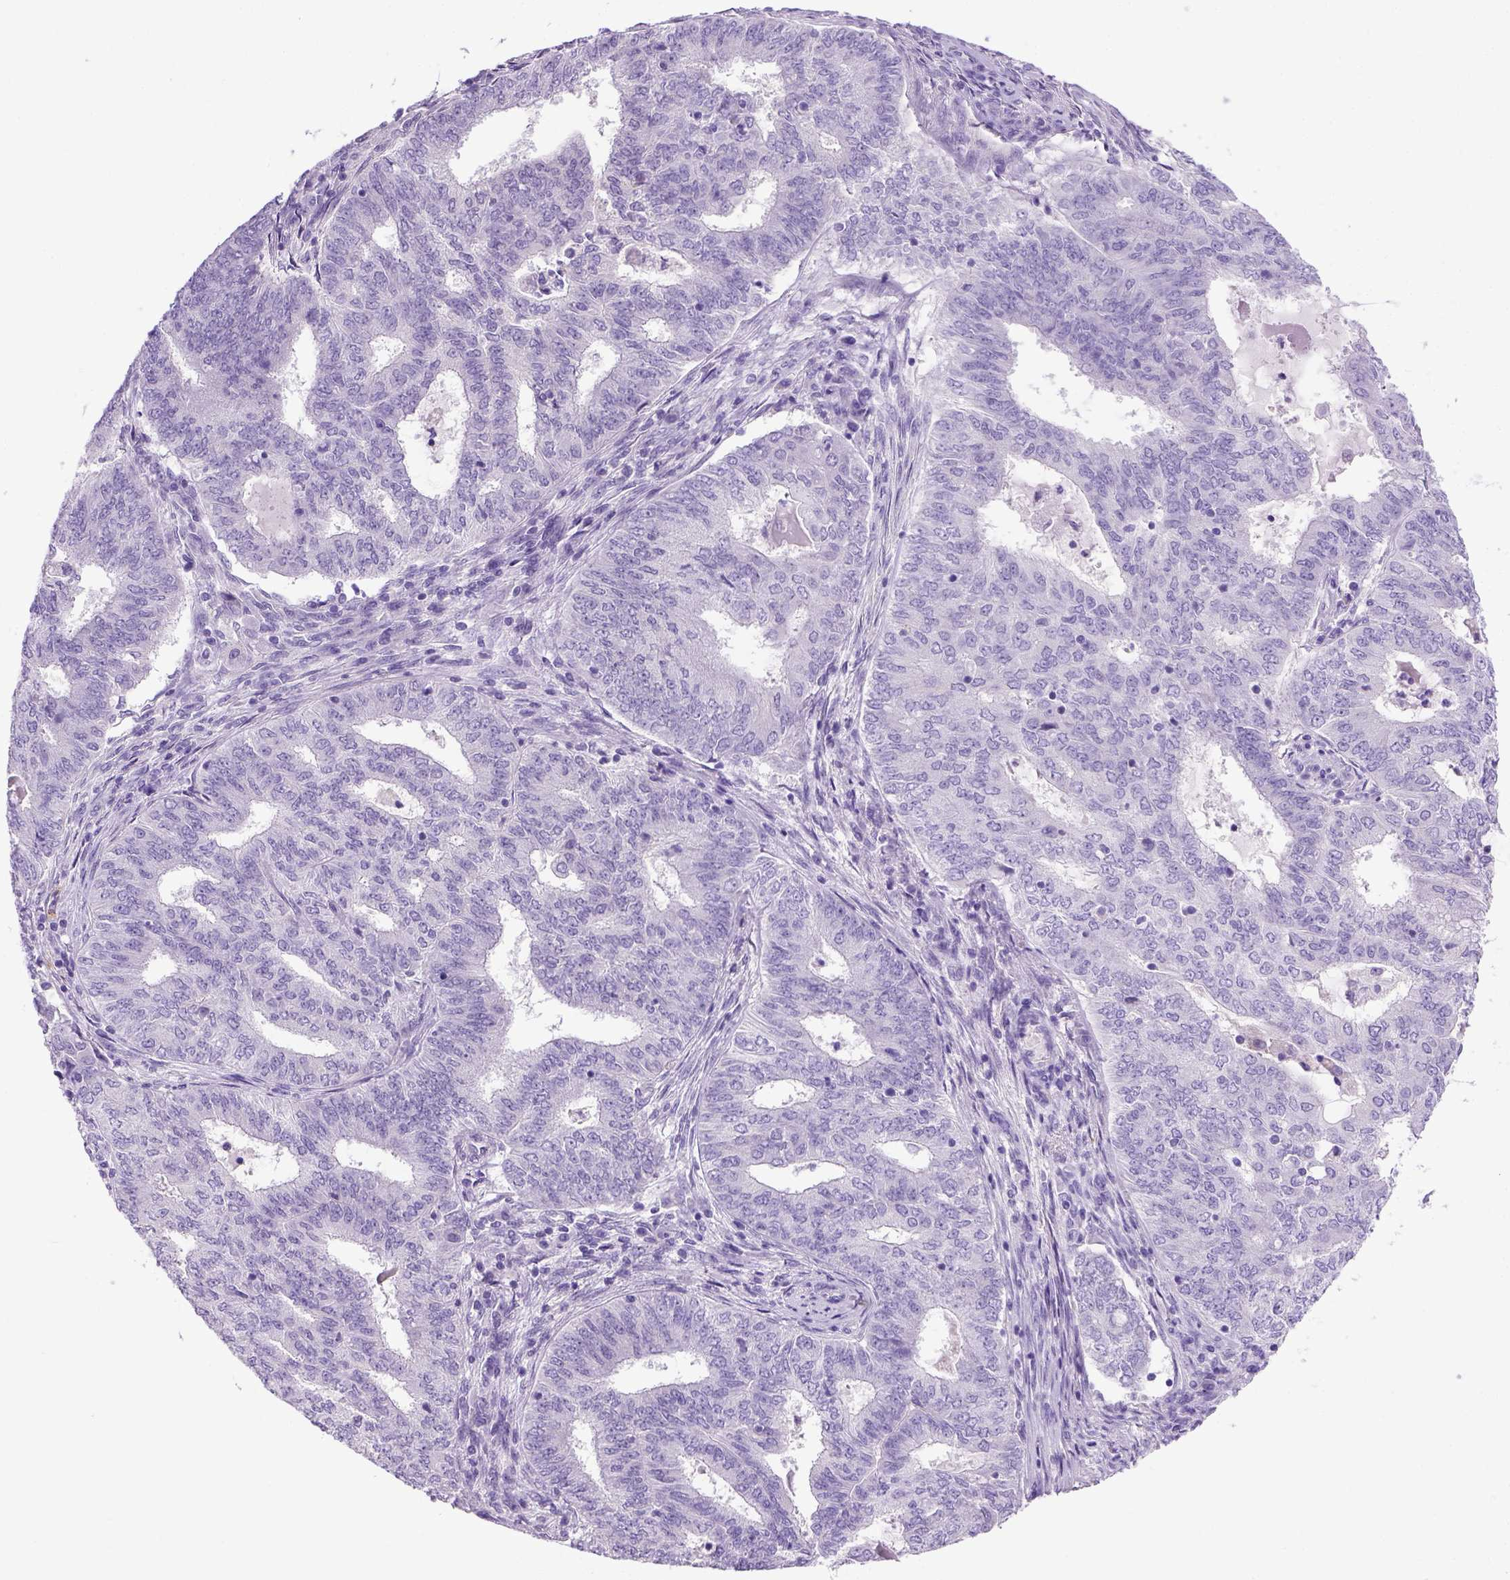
{"staining": {"intensity": "negative", "quantity": "none", "location": "none"}, "tissue": "endometrial cancer", "cell_type": "Tumor cells", "image_type": "cancer", "snomed": [{"axis": "morphology", "description": "Adenocarcinoma, NOS"}, {"axis": "topography", "description": "Endometrium"}], "caption": "An immunohistochemistry histopathology image of adenocarcinoma (endometrial) is shown. There is no staining in tumor cells of adenocarcinoma (endometrial).", "gene": "KRT71", "patient": {"sex": "female", "age": 62}}